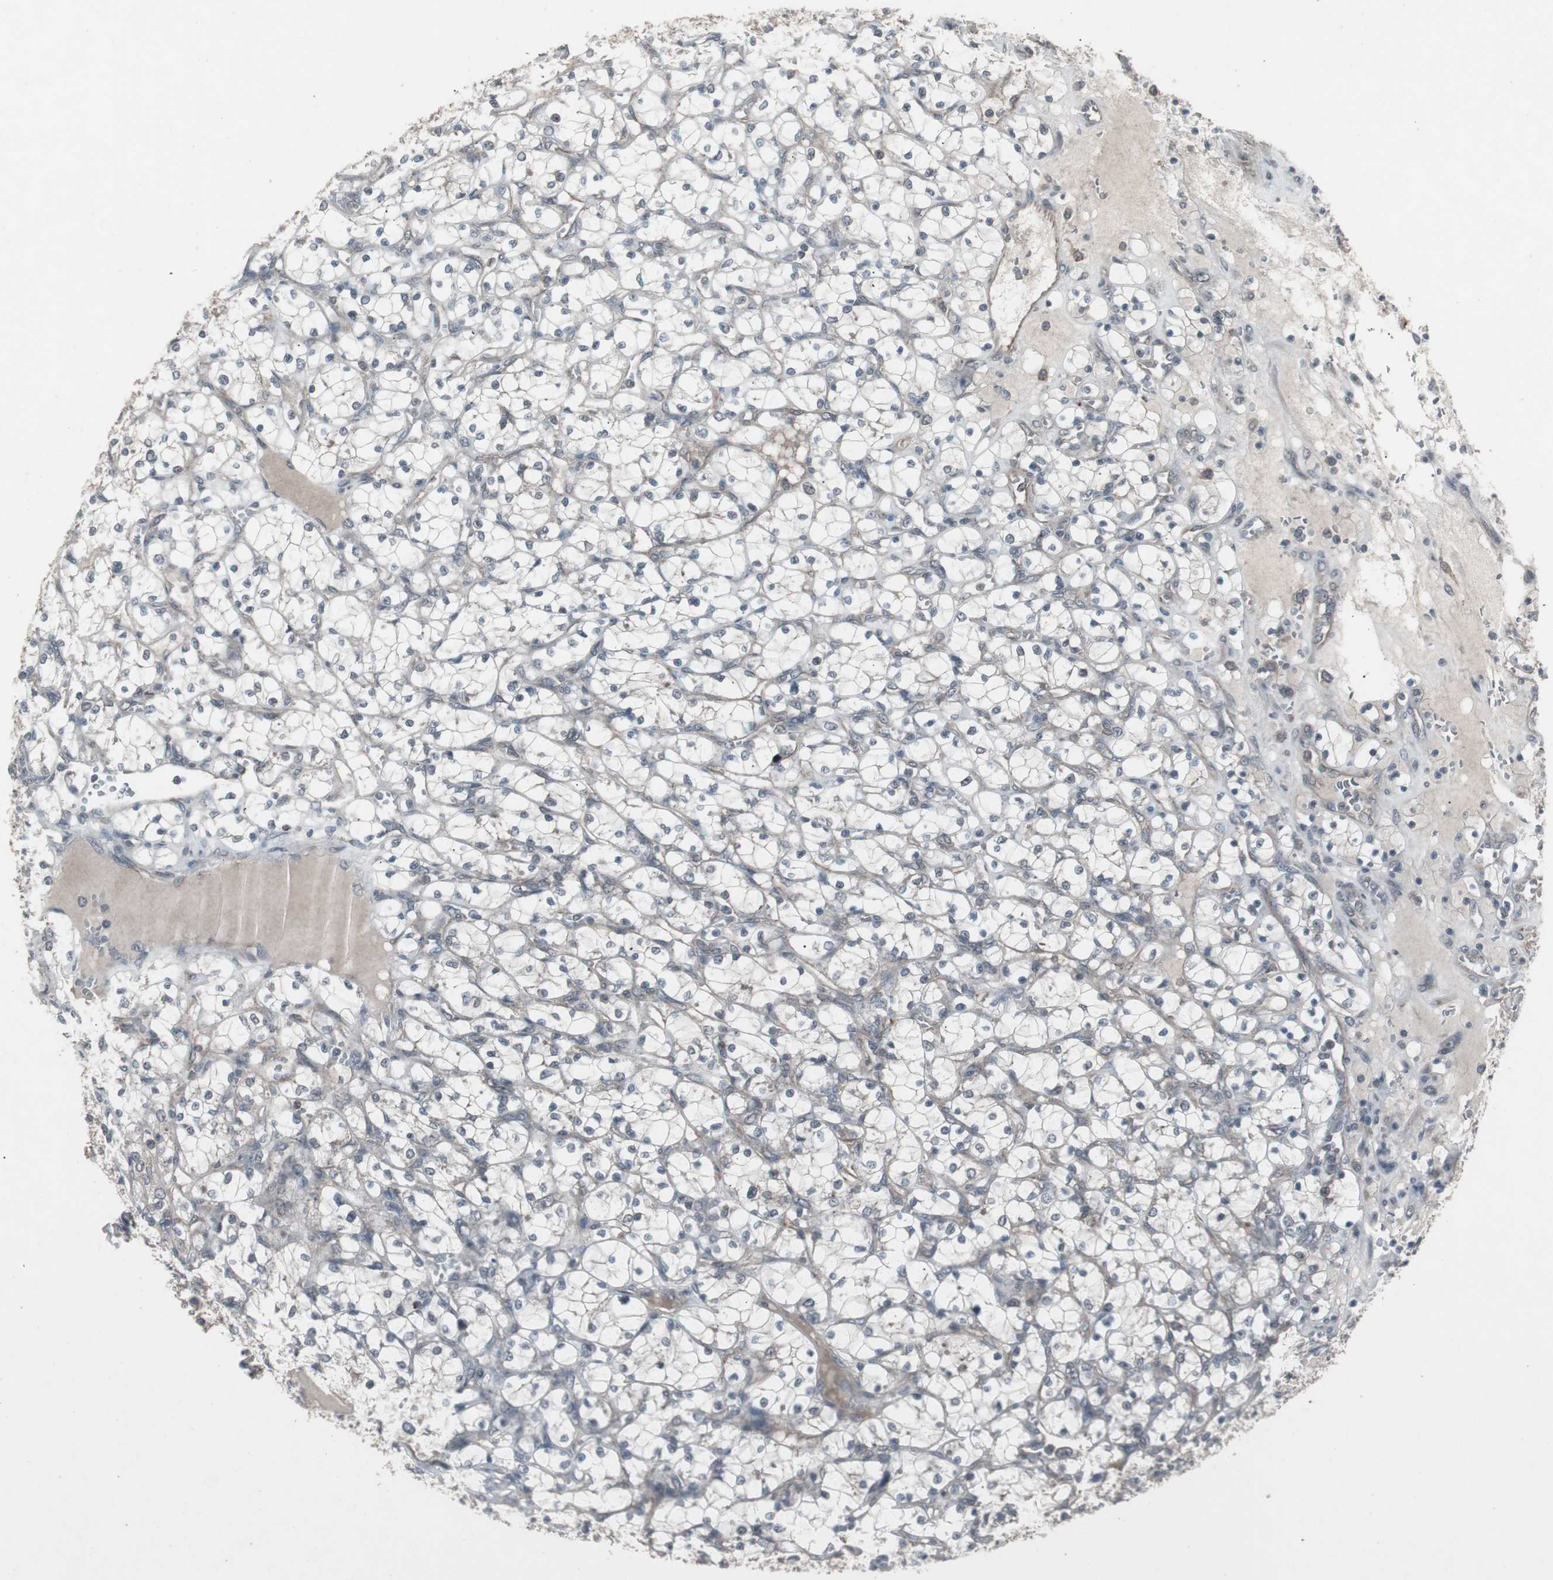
{"staining": {"intensity": "negative", "quantity": "none", "location": "none"}, "tissue": "renal cancer", "cell_type": "Tumor cells", "image_type": "cancer", "snomed": [{"axis": "morphology", "description": "Adenocarcinoma, NOS"}, {"axis": "topography", "description": "Kidney"}], "caption": "A high-resolution image shows immunohistochemistry staining of renal adenocarcinoma, which exhibits no significant expression in tumor cells.", "gene": "SSTR2", "patient": {"sex": "female", "age": 69}}